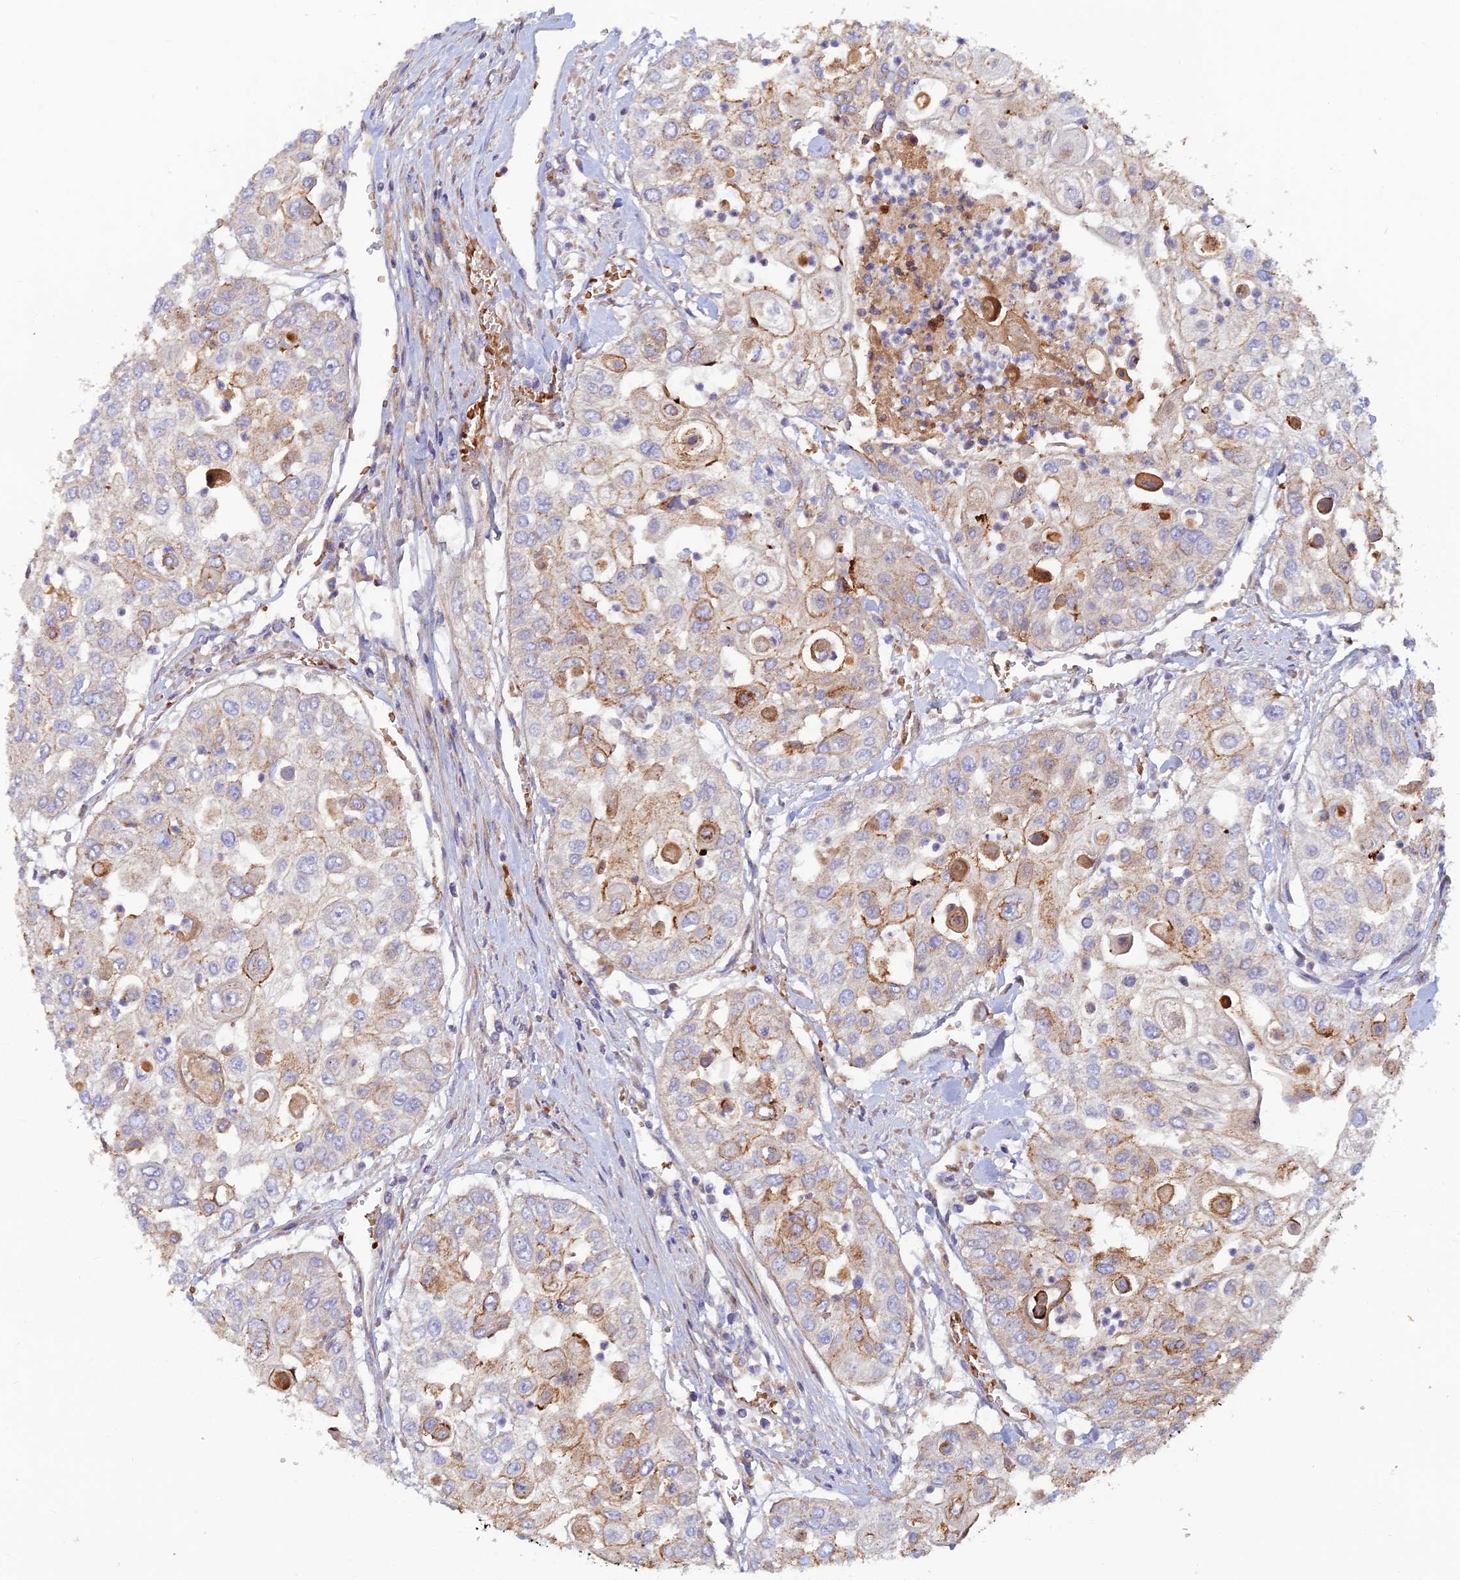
{"staining": {"intensity": "moderate", "quantity": "25%-75%", "location": "cytoplasmic/membranous"}, "tissue": "urothelial cancer", "cell_type": "Tumor cells", "image_type": "cancer", "snomed": [{"axis": "morphology", "description": "Urothelial carcinoma, High grade"}, {"axis": "topography", "description": "Urinary bladder"}], "caption": "Immunohistochemical staining of human urothelial cancer displays medium levels of moderate cytoplasmic/membranous protein positivity in about 25%-75% of tumor cells.", "gene": "GMCL1", "patient": {"sex": "female", "age": 79}}